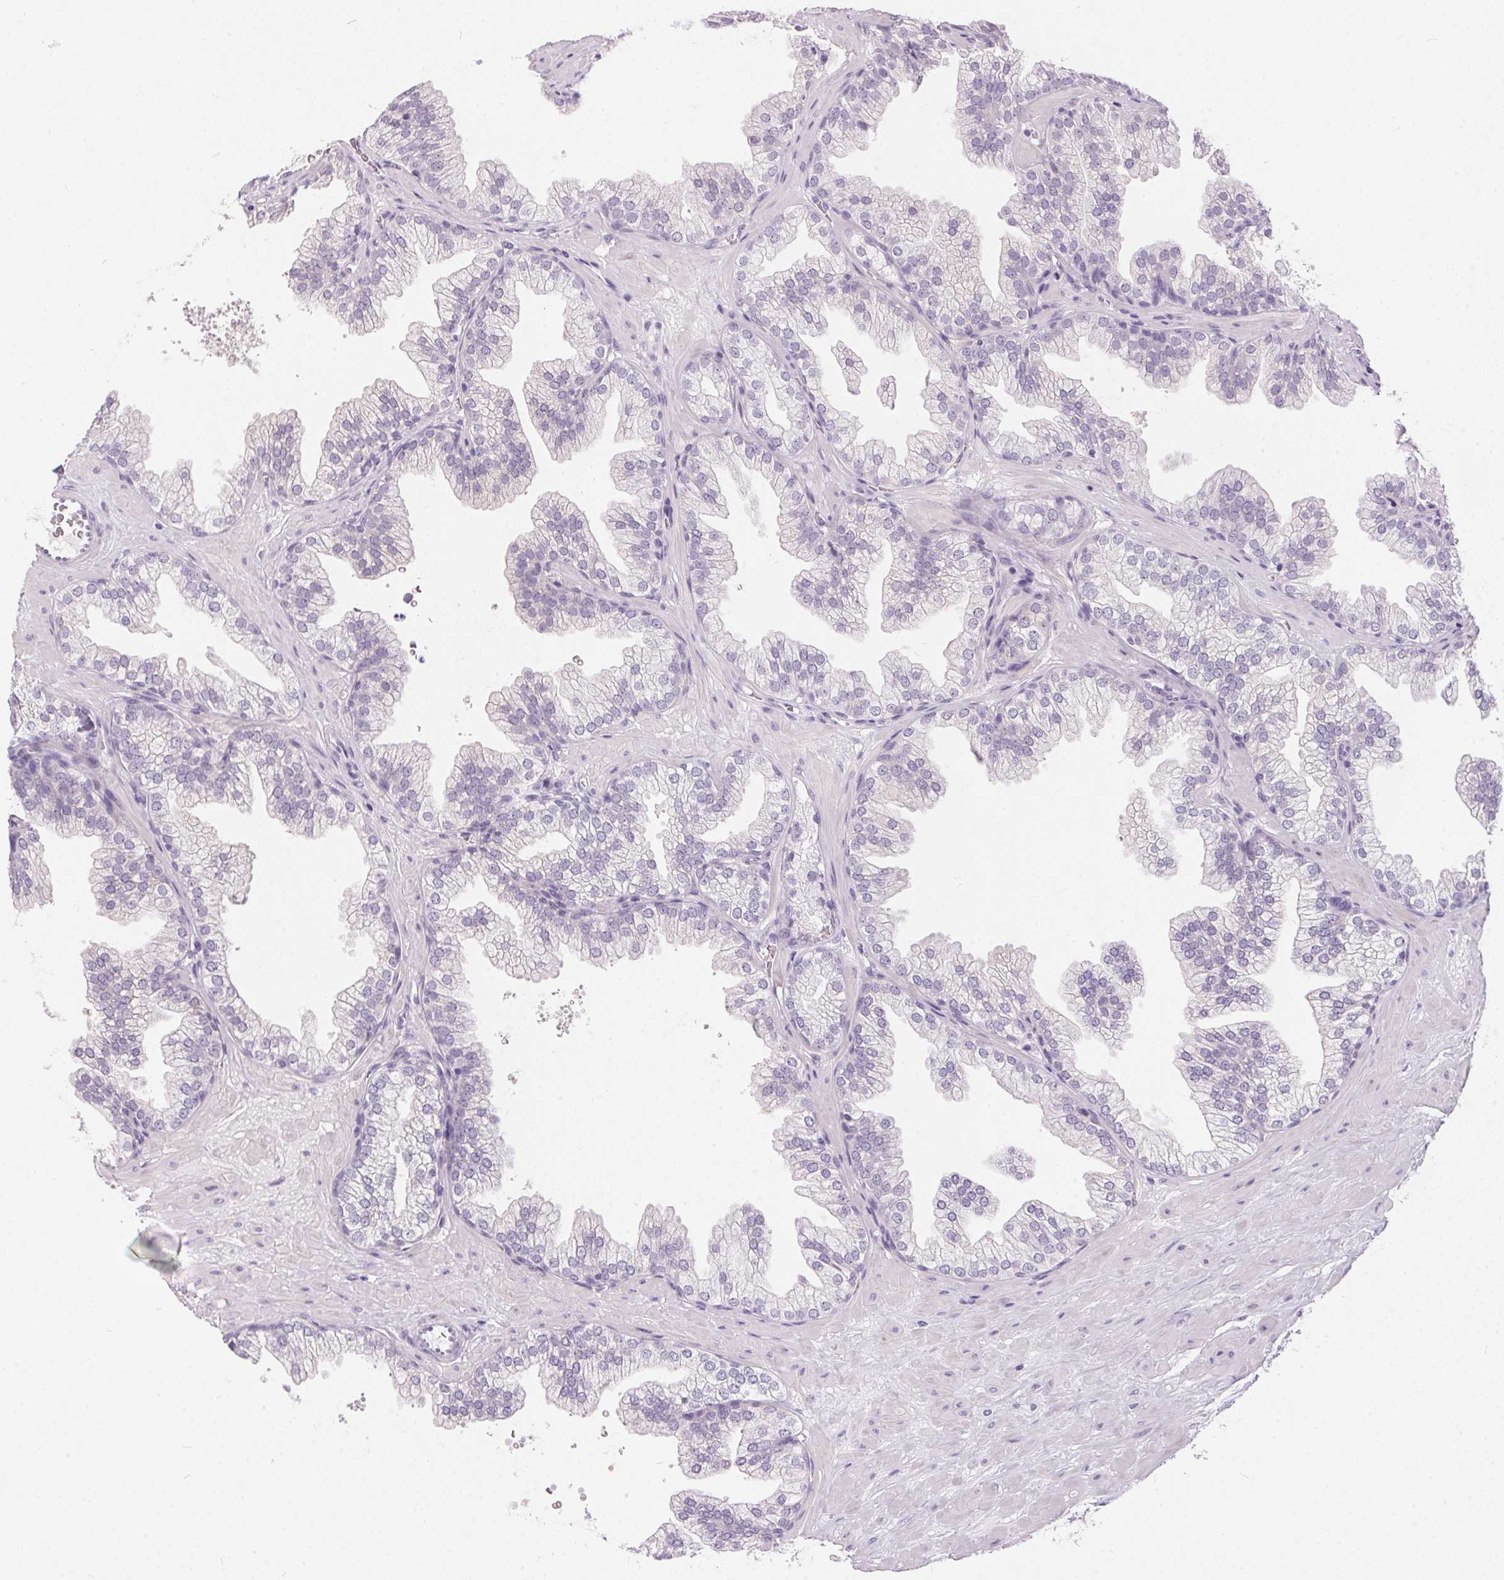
{"staining": {"intensity": "negative", "quantity": "none", "location": "none"}, "tissue": "prostate", "cell_type": "Glandular cells", "image_type": "normal", "snomed": [{"axis": "morphology", "description": "Normal tissue, NOS"}, {"axis": "topography", "description": "Prostate"}], "caption": "IHC histopathology image of unremarkable prostate: prostate stained with DAB exhibits no significant protein staining in glandular cells.", "gene": "GBP6", "patient": {"sex": "male", "age": 37}}